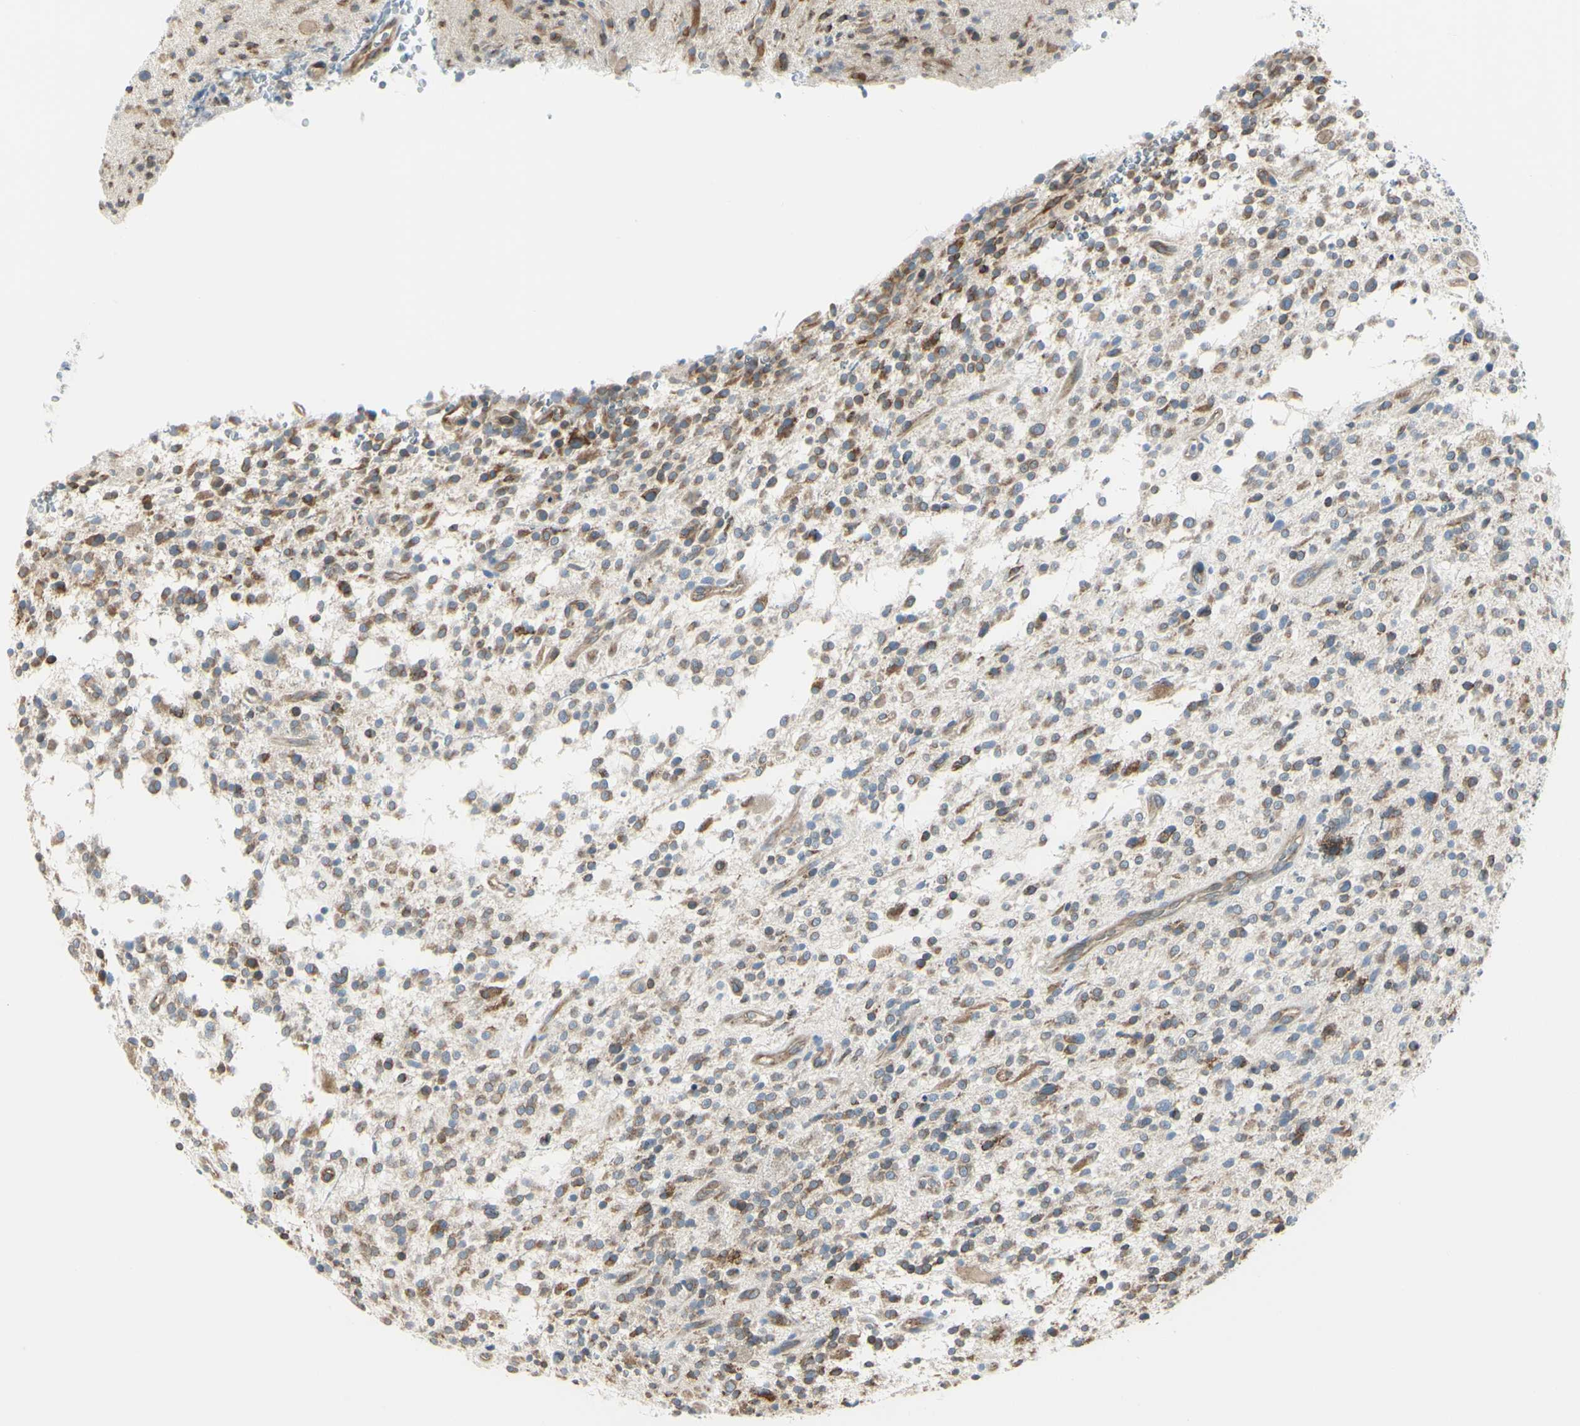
{"staining": {"intensity": "moderate", "quantity": ">75%", "location": "cytoplasmic/membranous"}, "tissue": "glioma", "cell_type": "Tumor cells", "image_type": "cancer", "snomed": [{"axis": "morphology", "description": "Glioma, malignant, High grade"}, {"axis": "topography", "description": "Brain"}], "caption": "Brown immunohistochemical staining in human high-grade glioma (malignant) demonstrates moderate cytoplasmic/membranous staining in approximately >75% of tumor cells.", "gene": "SELENOS", "patient": {"sex": "male", "age": 48}}